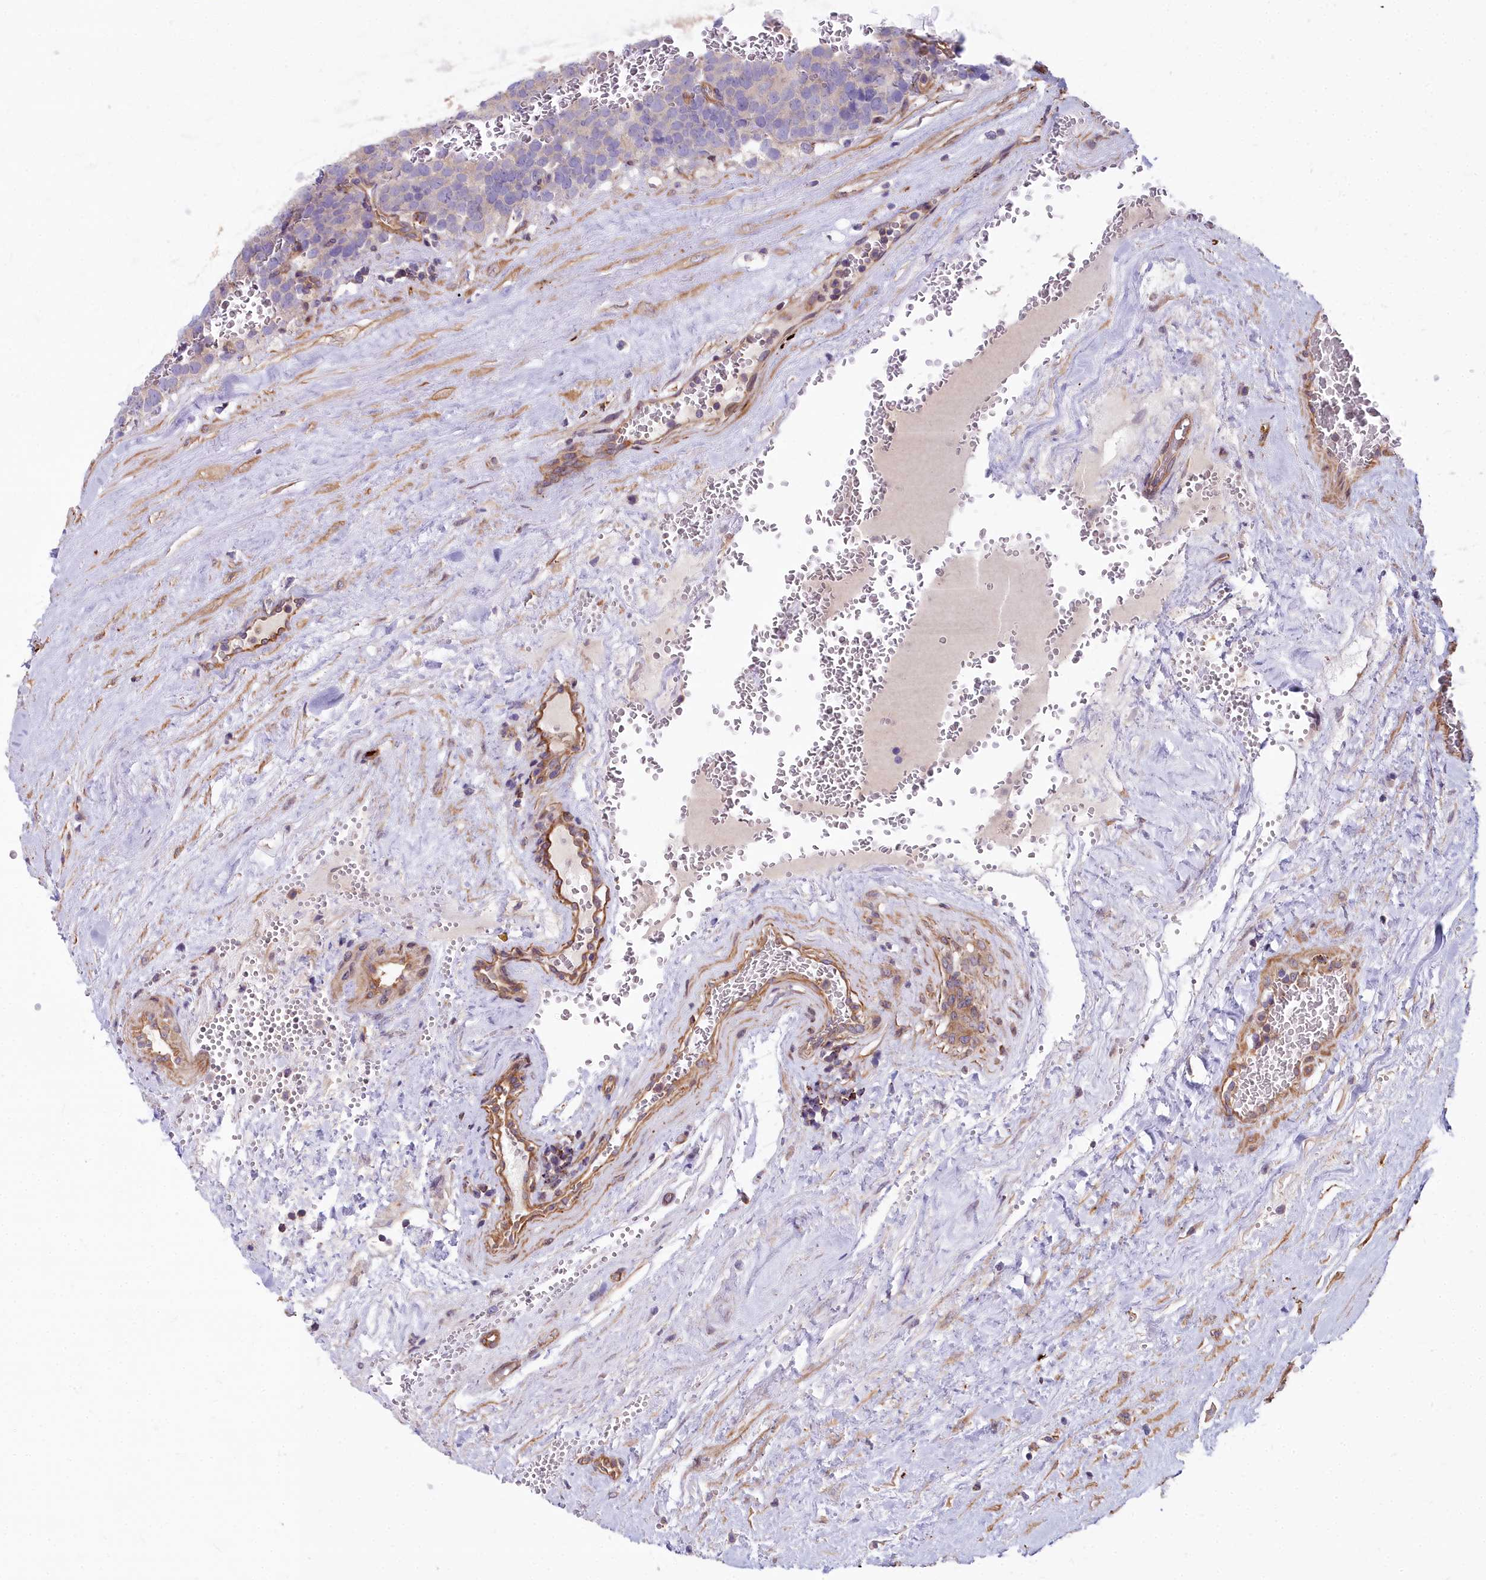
{"staining": {"intensity": "negative", "quantity": "none", "location": "none"}, "tissue": "testis cancer", "cell_type": "Tumor cells", "image_type": "cancer", "snomed": [{"axis": "morphology", "description": "Seminoma, NOS"}, {"axis": "topography", "description": "Testis"}], "caption": "IHC image of neoplastic tissue: human seminoma (testis) stained with DAB (3,3'-diaminobenzidine) demonstrates no significant protein staining in tumor cells.", "gene": "HLA-DOA", "patient": {"sex": "male", "age": 71}}